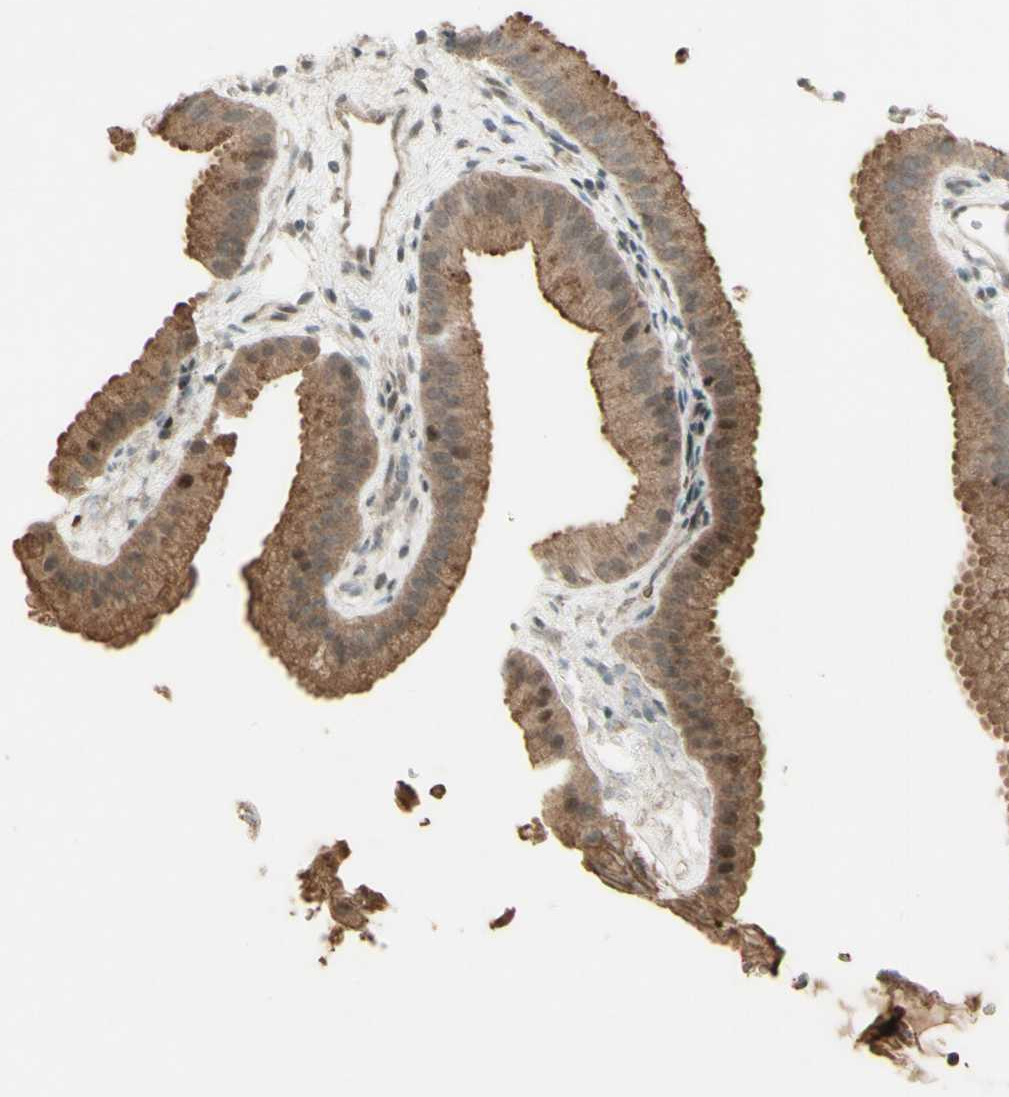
{"staining": {"intensity": "moderate", "quantity": ">75%", "location": "cytoplasmic/membranous"}, "tissue": "gallbladder", "cell_type": "Glandular cells", "image_type": "normal", "snomed": [{"axis": "morphology", "description": "Normal tissue, NOS"}, {"axis": "topography", "description": "Gallbladder"}], "caption": "The immunohistochemical stain shows moderate cytoplasmic/membranous expression in glandular cells of unremarkable gallbladder. The staining was performed using DAB (3,3'-diaminobenzidine), with brown indicating positive protein expression. Nuclei are stained blue with hematoxylin.", "gene": "MSH6", "patient": {"sex": "female", "age": 64}}